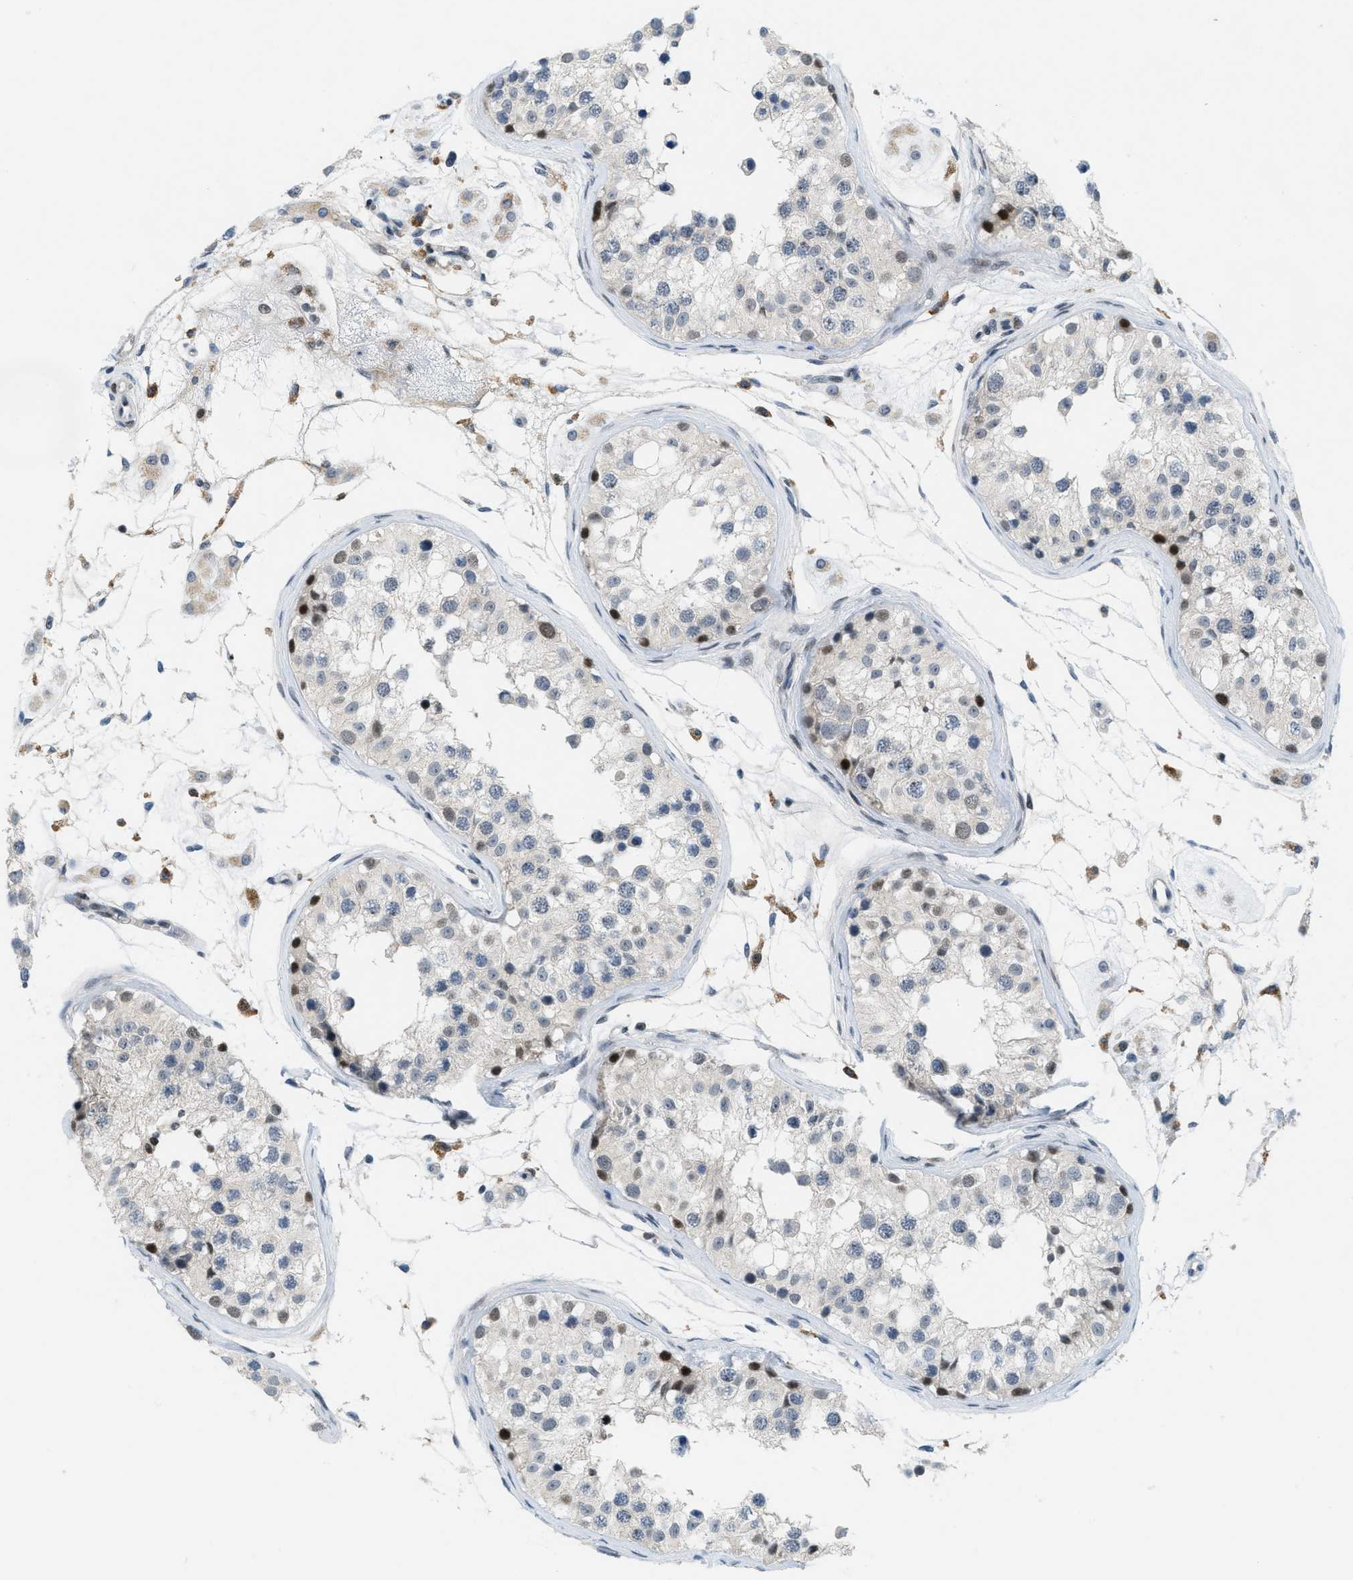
{"staining": {"intensity": "strong", "quantity": "<25%", "location": "nuclear"}, "tissue": "testis", "cell_type": "Cells in seminiferous ducts", "image_type": "normal", "snomed": [{"axis": "morphology", "description": "Normal tissue, NOS"}, {"axis": "morphology", "description": "Adenocarcinoma, metastatic, NOS"}, {"axis": "topography", "description": "Testis"}], "caption": "Benign testis reveals strong nuclear positivity in about <25% of cells in seminiferous ducts Nuclei are stained in blue..", "gene": "ING1", "patient": {"sex": "male", "age": 26}}